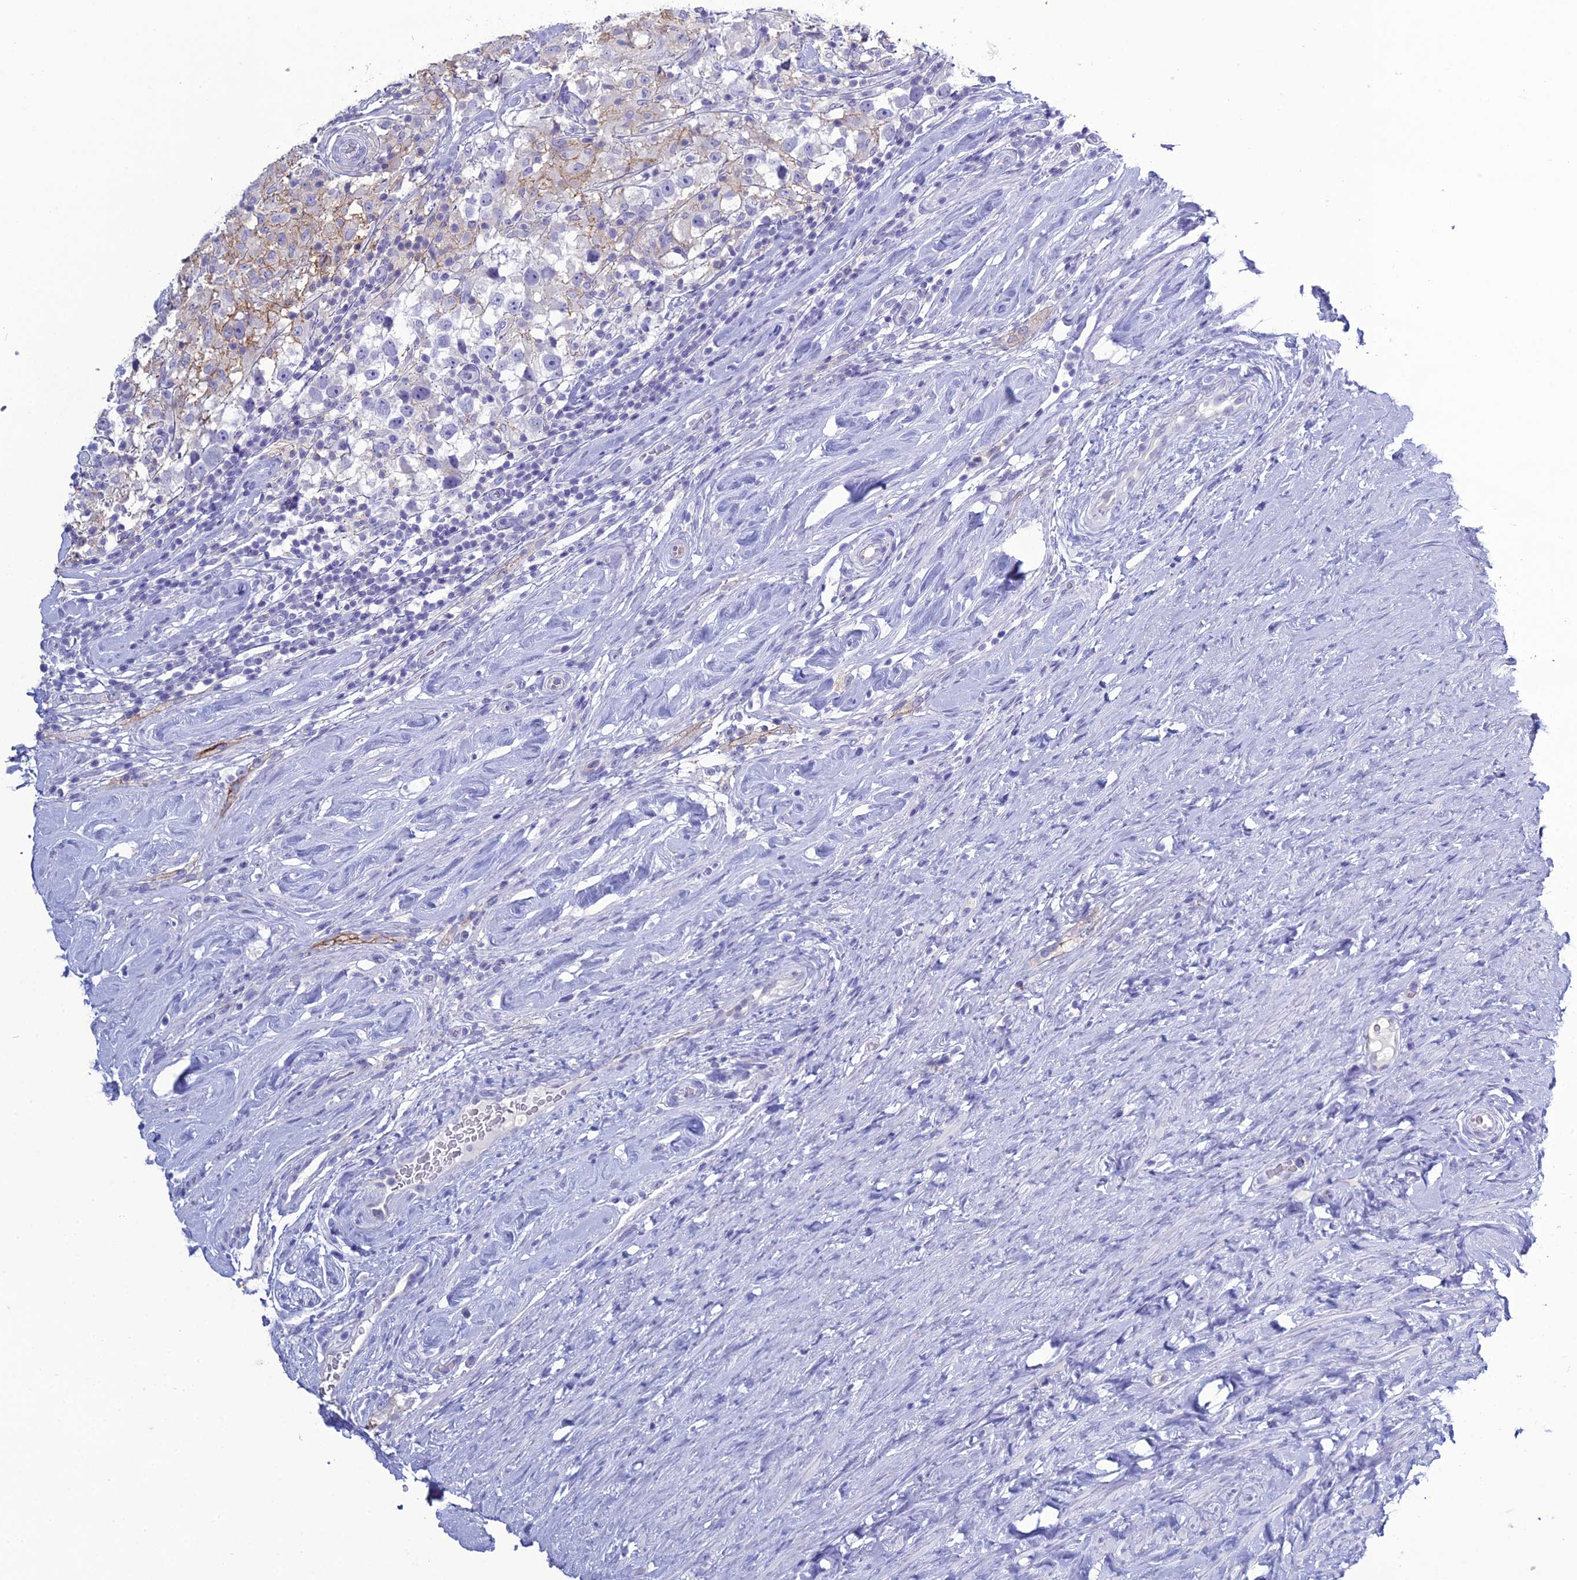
{"staining": {"intensity": "negative", "quantity": "none", "location": "none"}, "tissue": "testis cancer", "cell_type": "Tumor cells", "image_type": "cancer", "snomed": [{"axis": "morphology", "description": "Seminoma, NOS"}, {"axis": "topography", "description": "Testis"}], "caption": "Human testis seminoma stained for a protein using IHC reveals no expression in tumor cells.", "gene": "ACE", "patient": {"sex": "male", "age": 46}}